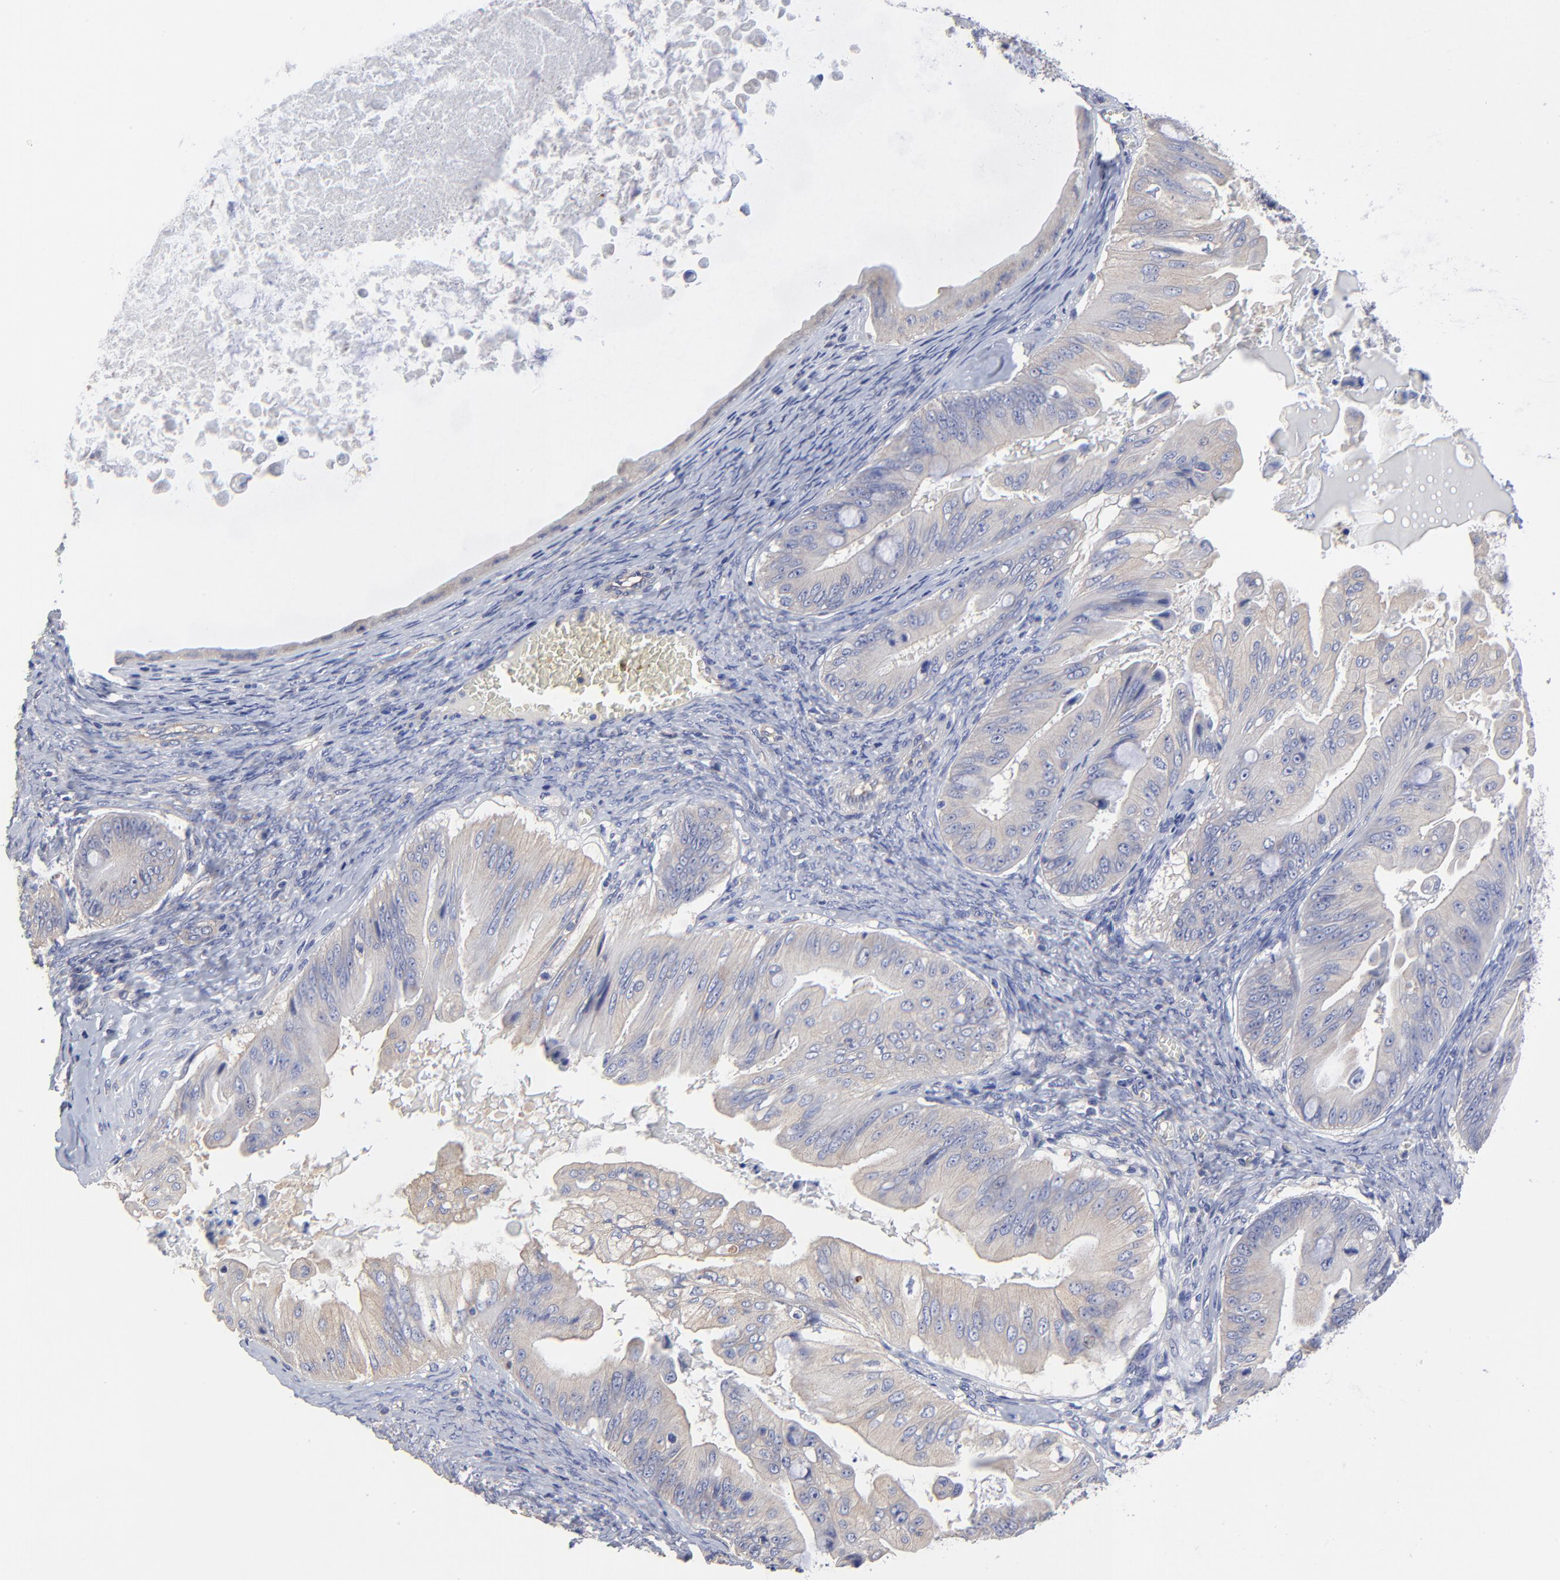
{"staining": {"intensity": "negative", "quantity": "none", "location": "none"}, "tissue": "ovarian cancer", "cell_type": "Tumor cells", "image_type": "cancer", "snomed": [{"axis": "morphology", "description": "Cystadenocarcinoma, mucinous, NOS"}, {"axis": "topography", "description": "Ovary"}], "caption": "Human ovarian cancer stained for a protein using immunohistochemistry (IHC) exhibits no expression in tumor cells.", "gene": "SULF2", "patient": {"sex": "female", "age": 37}}